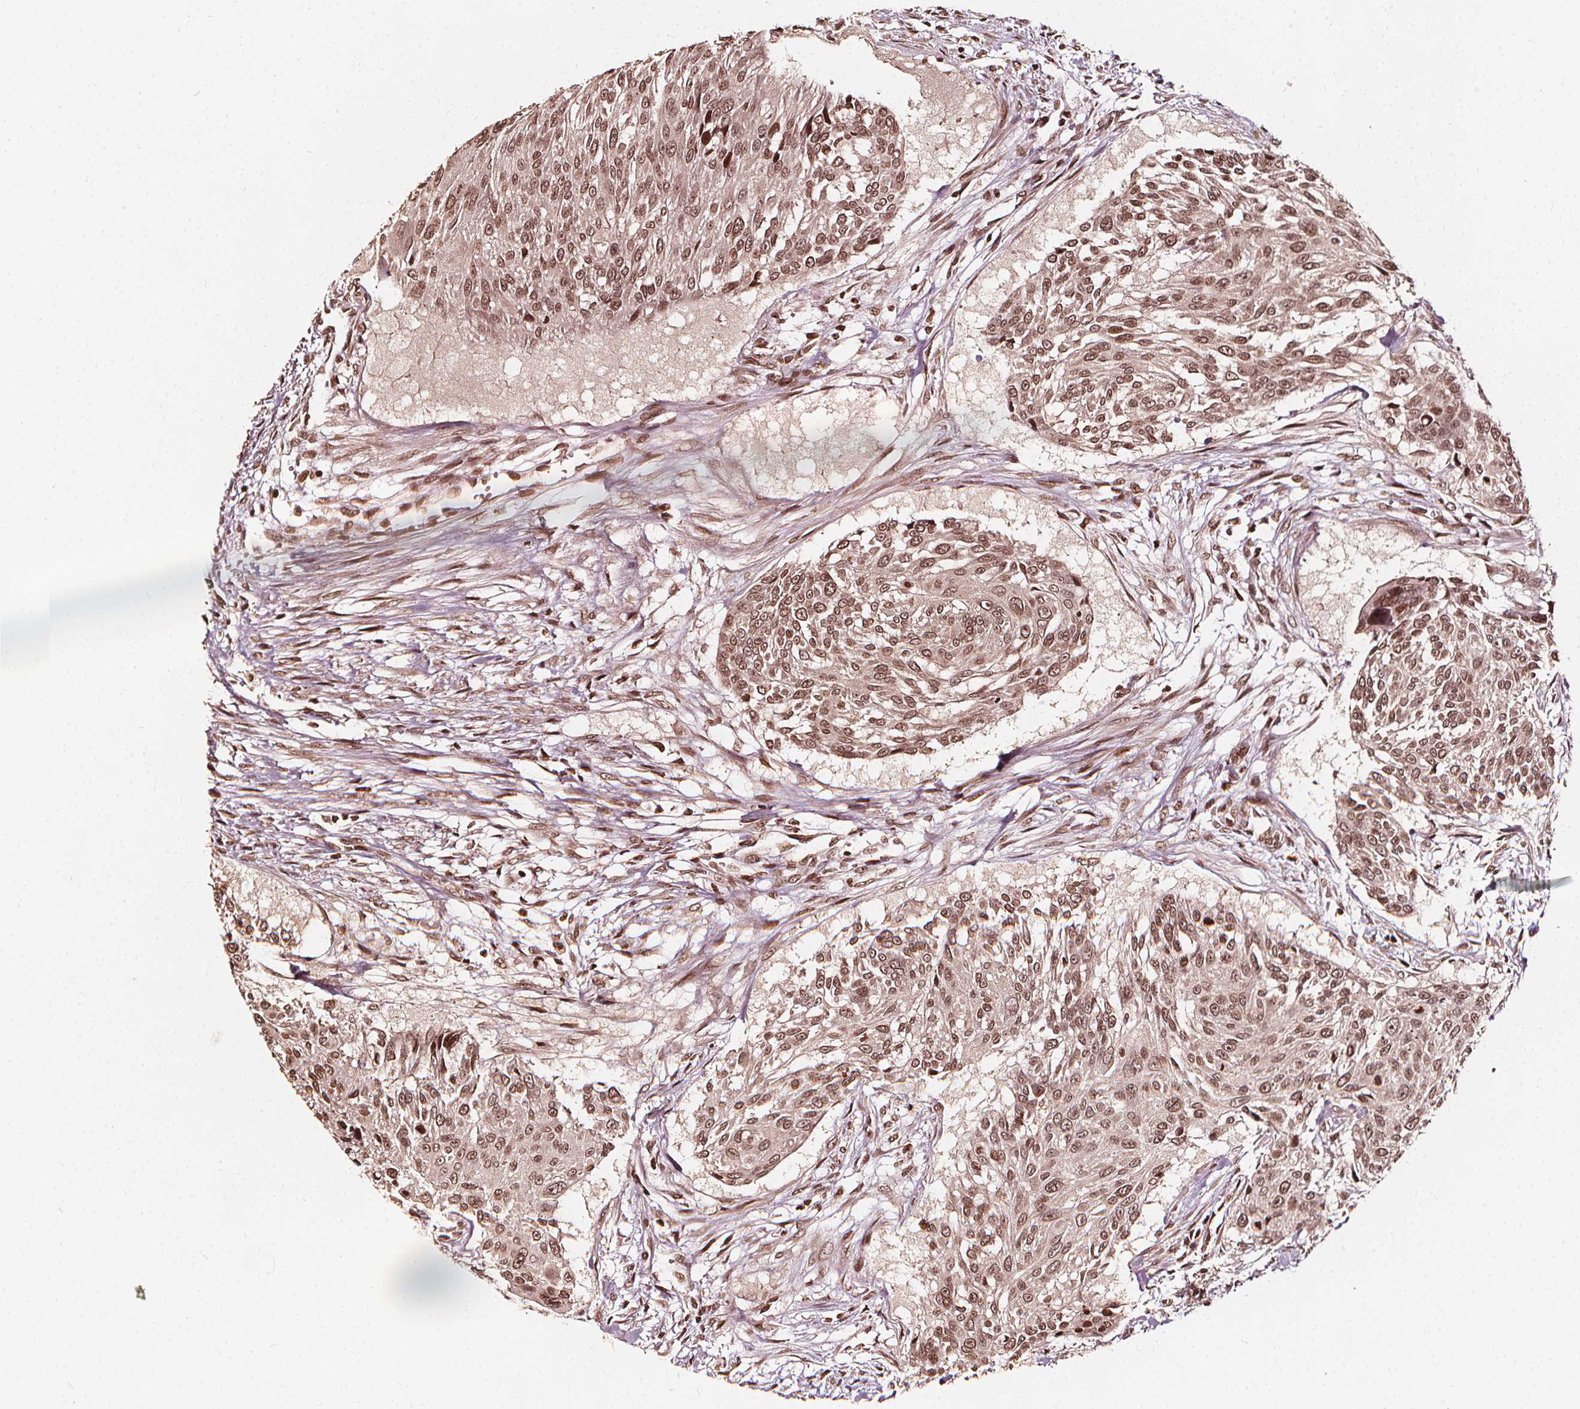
{"staining": {"intensity": "moderate", "quantity": ">75%", "location": "nuclear"}, "tissue": "urothelial cancer", "cell_type": "Tumor cells", "image_type": "cancer", "snomed": [{"axis": "morphology", "description": "Urothelial carcinoma, NOS"}, {"axis": "topography", "description": "Urinary bladder"}], "caption": "Transitional cell carcinoma was stained to show a protein in brown. There is medium levels of moderate nuclear staining in approximately >75% of tumor cells.", "gene": "H3C14", "patient": {"sex": "male", "age": 55}}